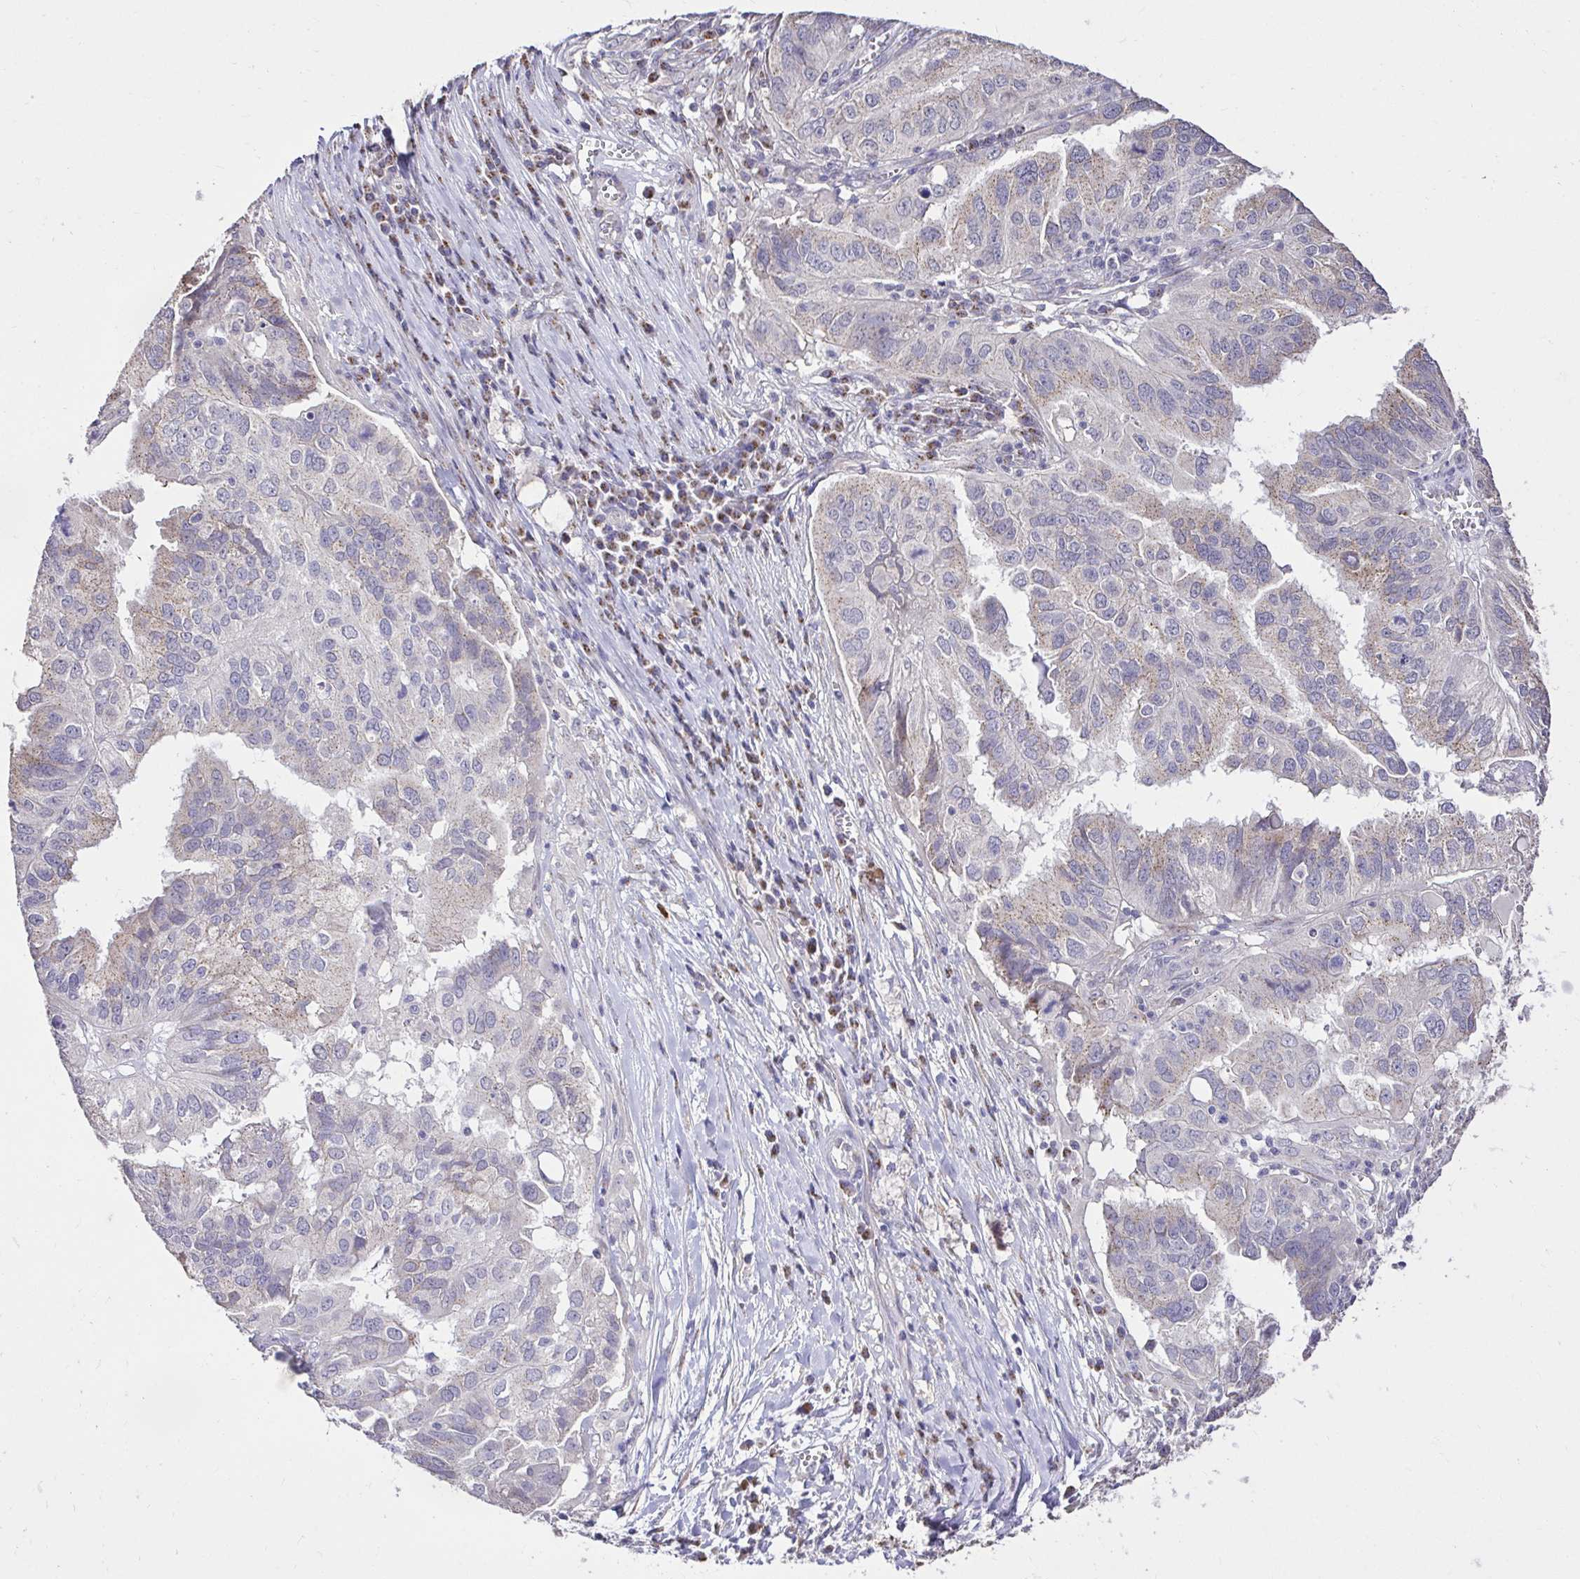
{"staining": {"intensity": "weak", "quantity": "<25%", "location": "cytoplasmic/membranous"}, "tissue": "ovarian cancer", "cell_type": "Tumor cells", "image_type": "cancer", "snomed": [{"axis": "morphology", "description": "Cystadenocarcinoma, serous, NOS"}, {"axis": "topography", "description": "Ovary"}], "caption": "Immunohistochemistry image of neoplastic tissue: ovarian cancer stained with DAB (3,3'-diaminobenzidine) shows no significant protein staining in tumor cells. The staining was performed using DAB (3,3'-diaminobenzidine) to visualize the protein expression in brown, while the nuclei were stained in blue with hematoxylin (Magnification: 20x).", "gene": "KIAA1210", "patient": {"sex": "female", "age": 79}}